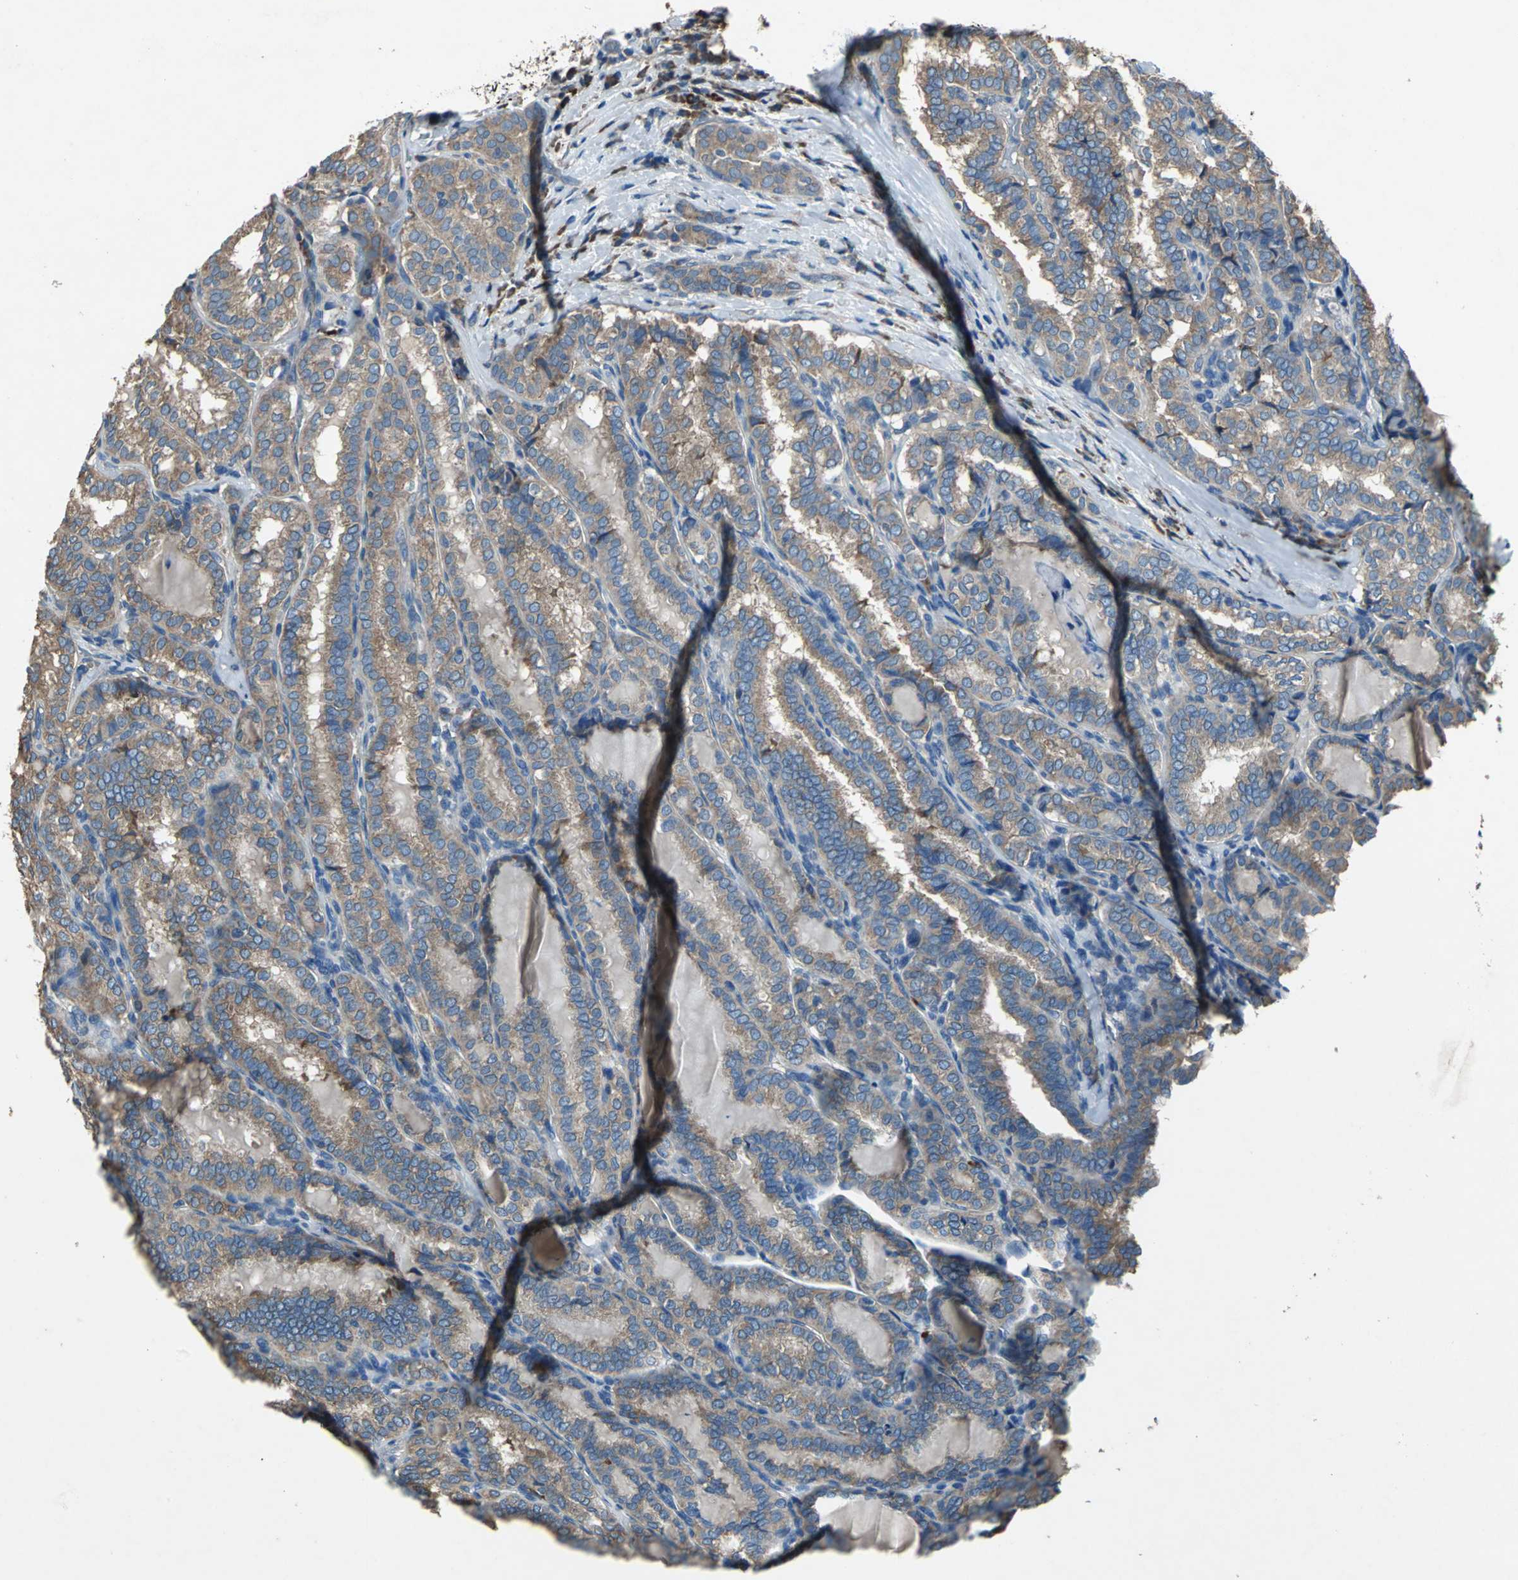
{"staining": {"intensity": "moderate", "quantity": ">75%", "location": "cytoplasmic/membranous"}, "tissue": "thyroid cancer", "cell_type": "Tumor cells", "image_type": "cancer", "snomed": [{"axis": "morphology", "description": "Papillary adenocarcinoma, NOS"}, {"axis": "topography", "description": "Thyroid gland"}], "caption": "This histopathology image reveals immunohistochemistry staining of human thyroid cancer, with medium moderate cytoplasmic/membranous positivity in approximately >75% of tumor cells.", "gene": "HEPH", "patient": {"sex": "female", "age": 30}}